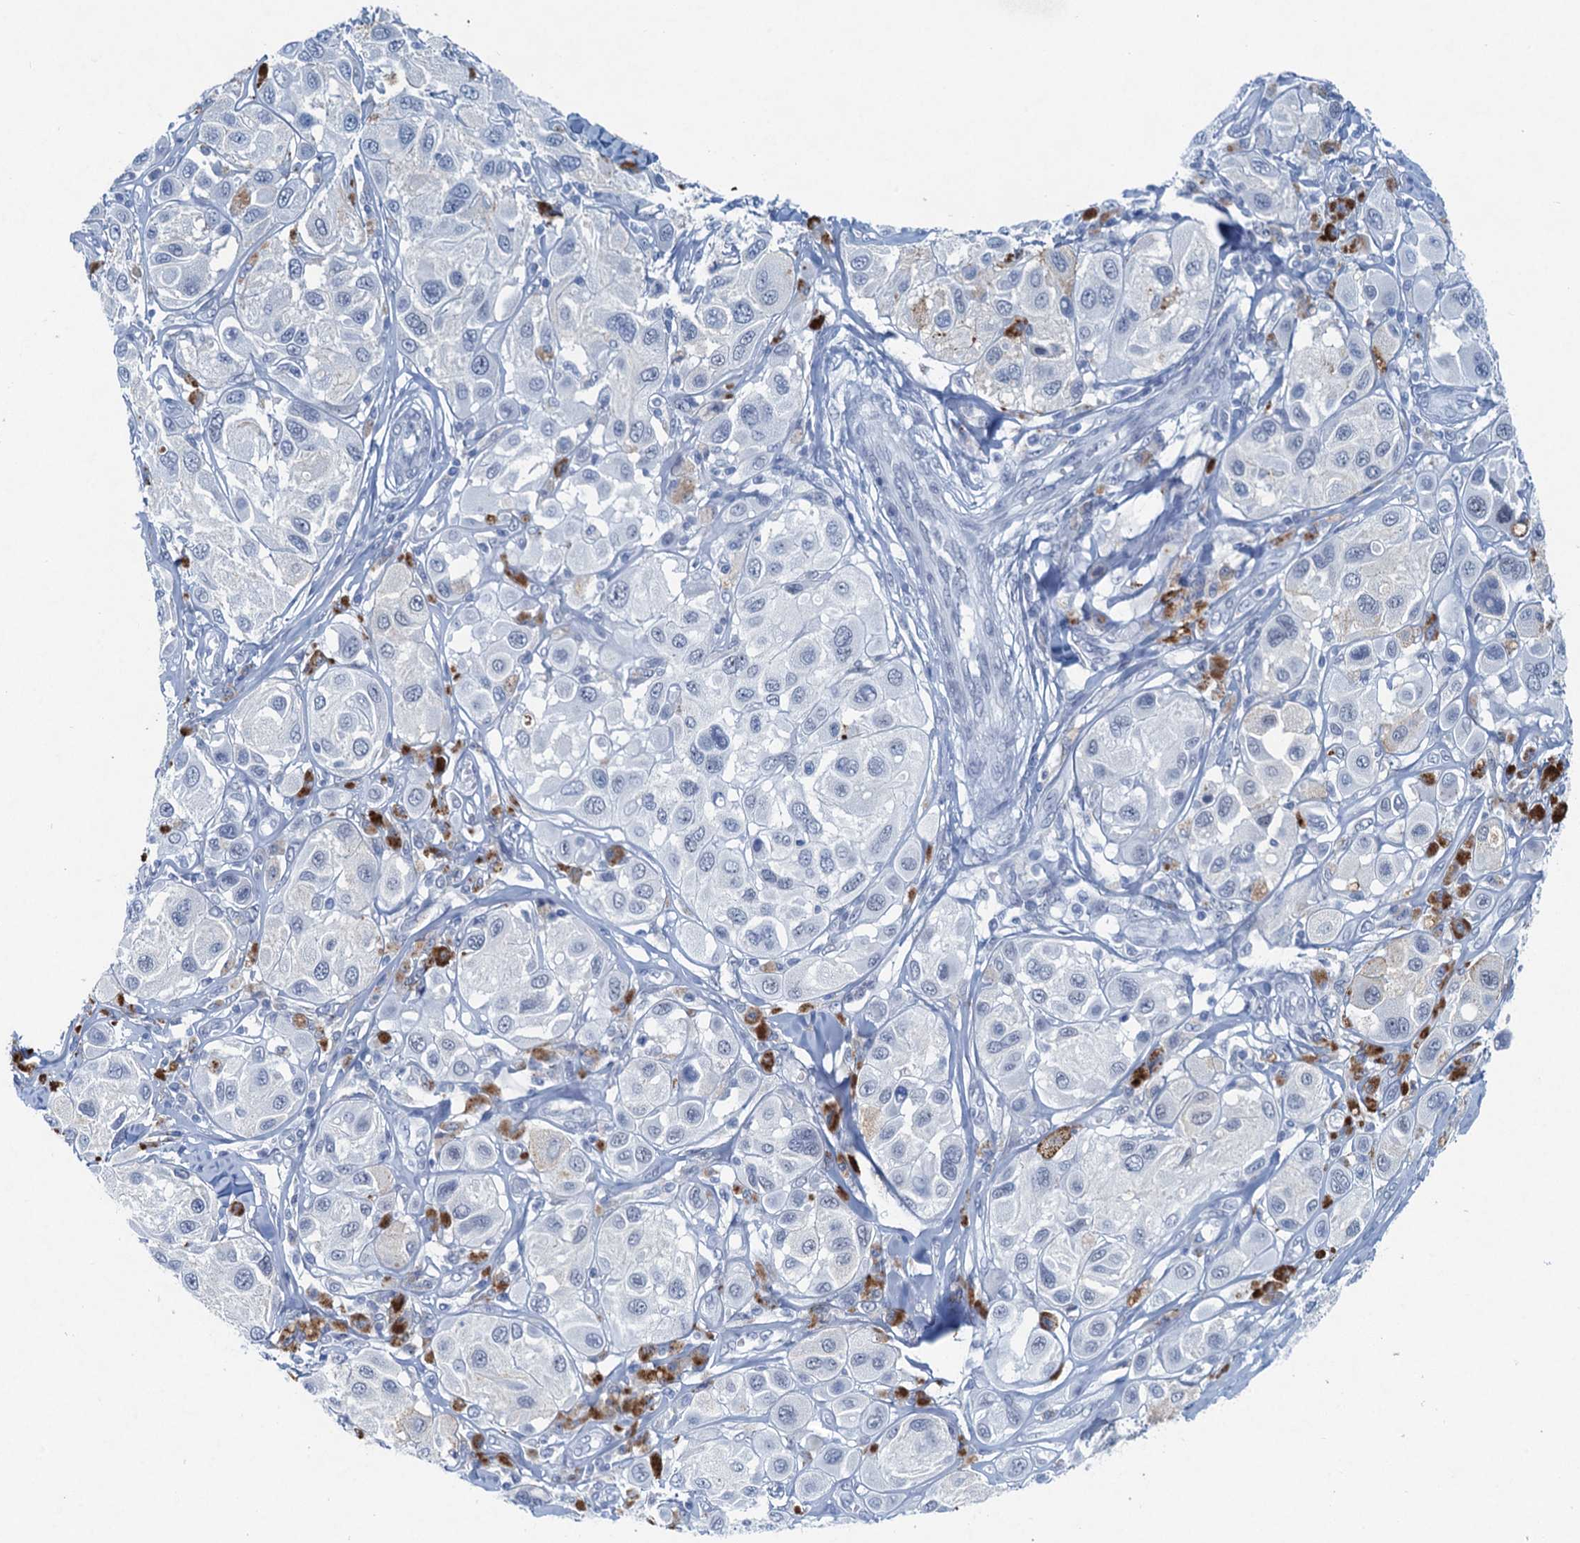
{"staining": {"intensity": "negative", "quantity": "none", "location": "none"}, "tissue": "melanoma", "cell_type": "Tumor cells", "image_type": "cancer", "snomed": [{"axis": "morphology", "description": "Malignant melanoma, Metastatic site"}, {"axis": "topography", "description": "Skin"}], "caption": "Human malignant melanoma (metastatic site) stained for a protein using immunohistochemistry (IHC) displays no positivity in tumor cells.", "gene": "HAPSTR1", "patient": {"sex": "male", "age": 41}}